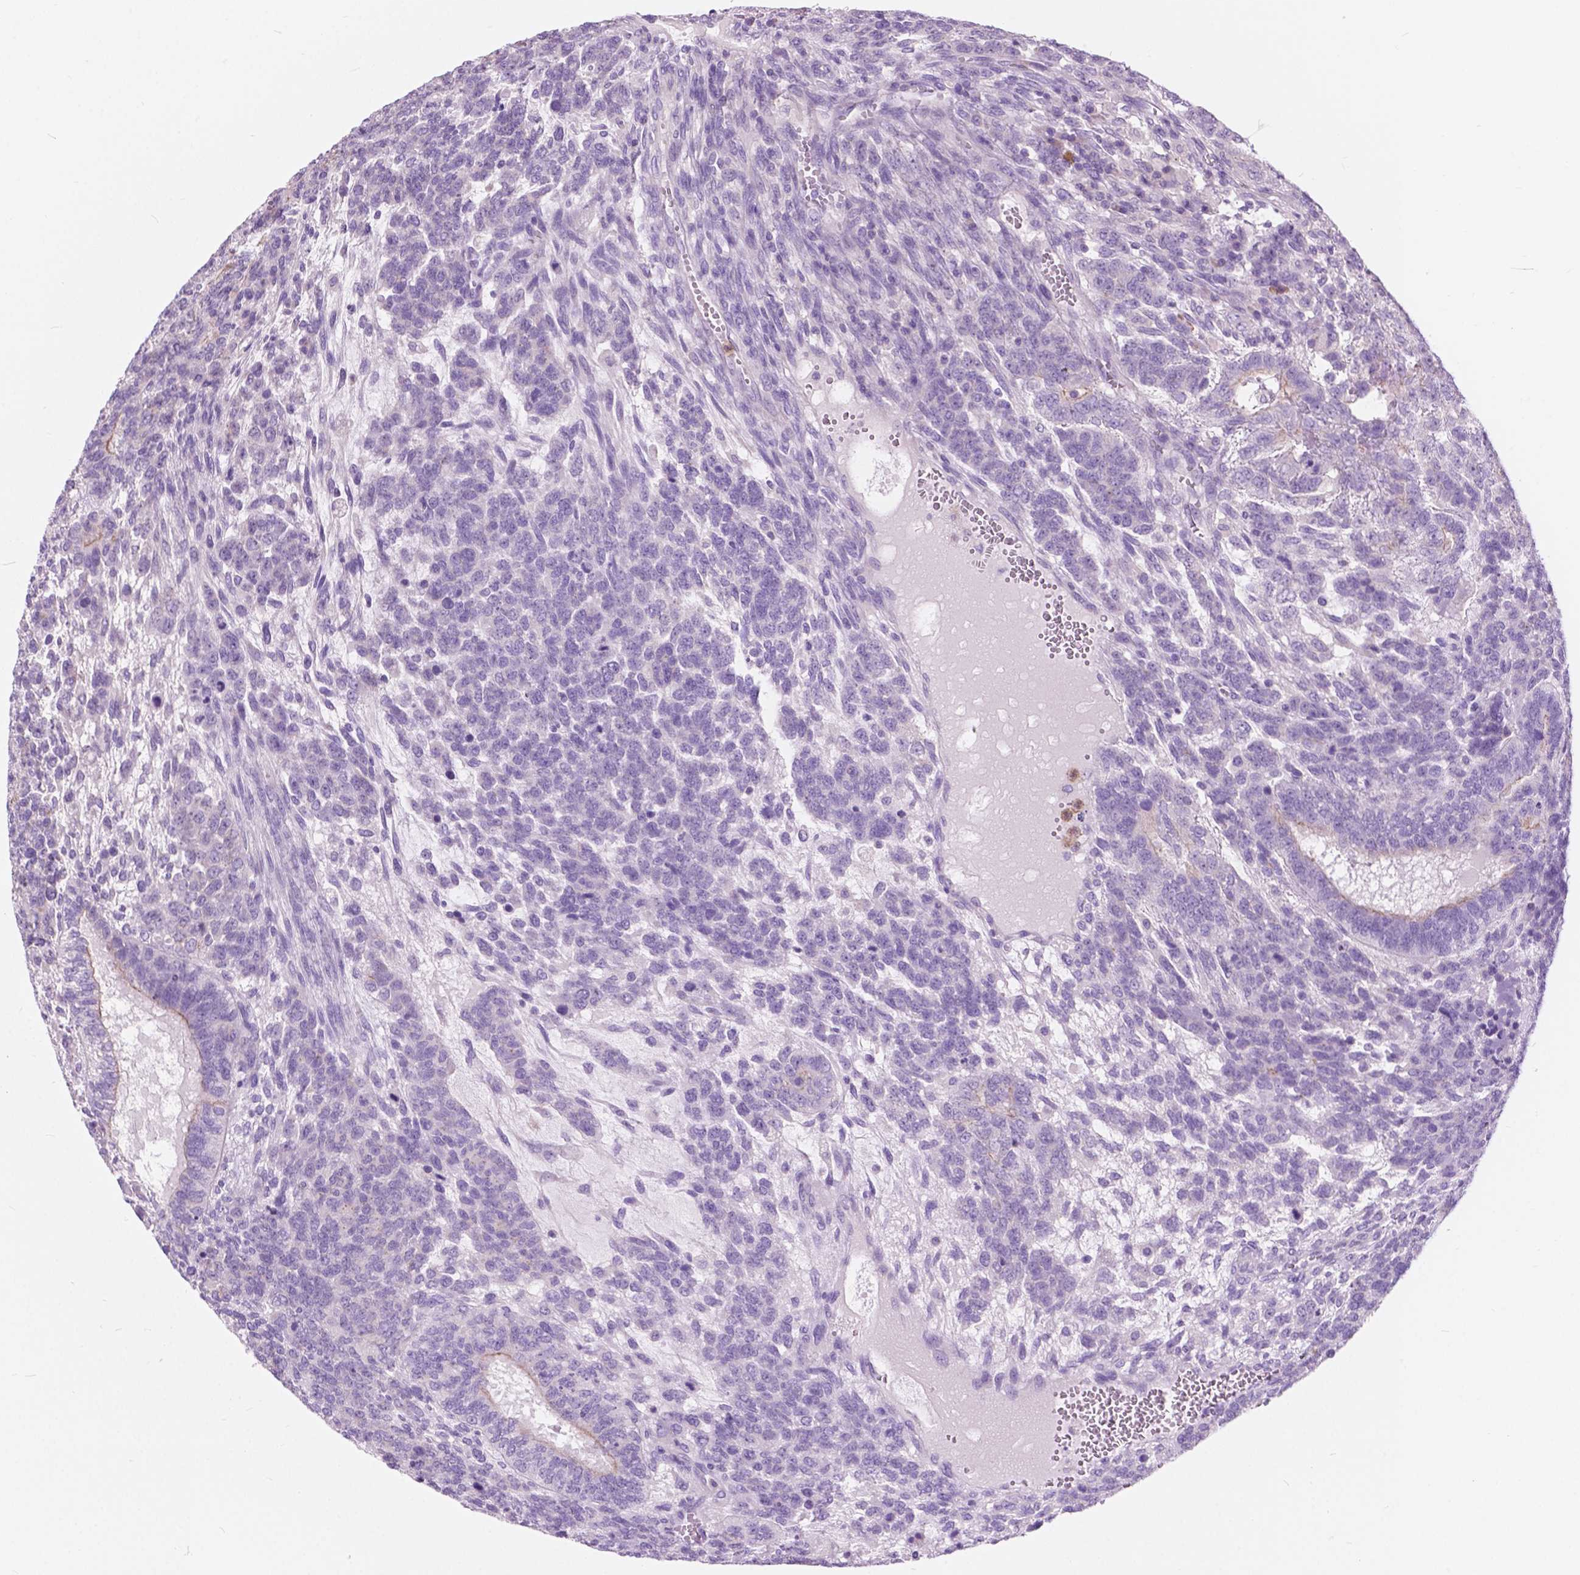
{"staining": {"intensity": "negative", "quantity": "none", "location": "none"}, "tissue": "testis cancer", "cell_type": "Tumor cells", "image_type": "cancer", "snomed": [{"axis": "morphology", "description": "Normal tissue, NOS"}, {"axis": "morphology", "description": "Carcinoma, Embryonal, NOS"}, {"axis": "topography", "description": "Testis"}, {"axis": "topography", "description": "Epididymis"}], "caption": "An IHC micrograph of testis cancer (embryonal carcinoma) is shown. There is no staining in tumor cells of testis cancer (embryonal carcinoma). Brightfield microscopy of immunohistochemistry stained with DAB (3,3'-diaminobenzidine) (brown) and hematoxylin (blue), captured at high magnification.", "gene": "PRR35", "patient": {"sex": "male", "age": 23}}